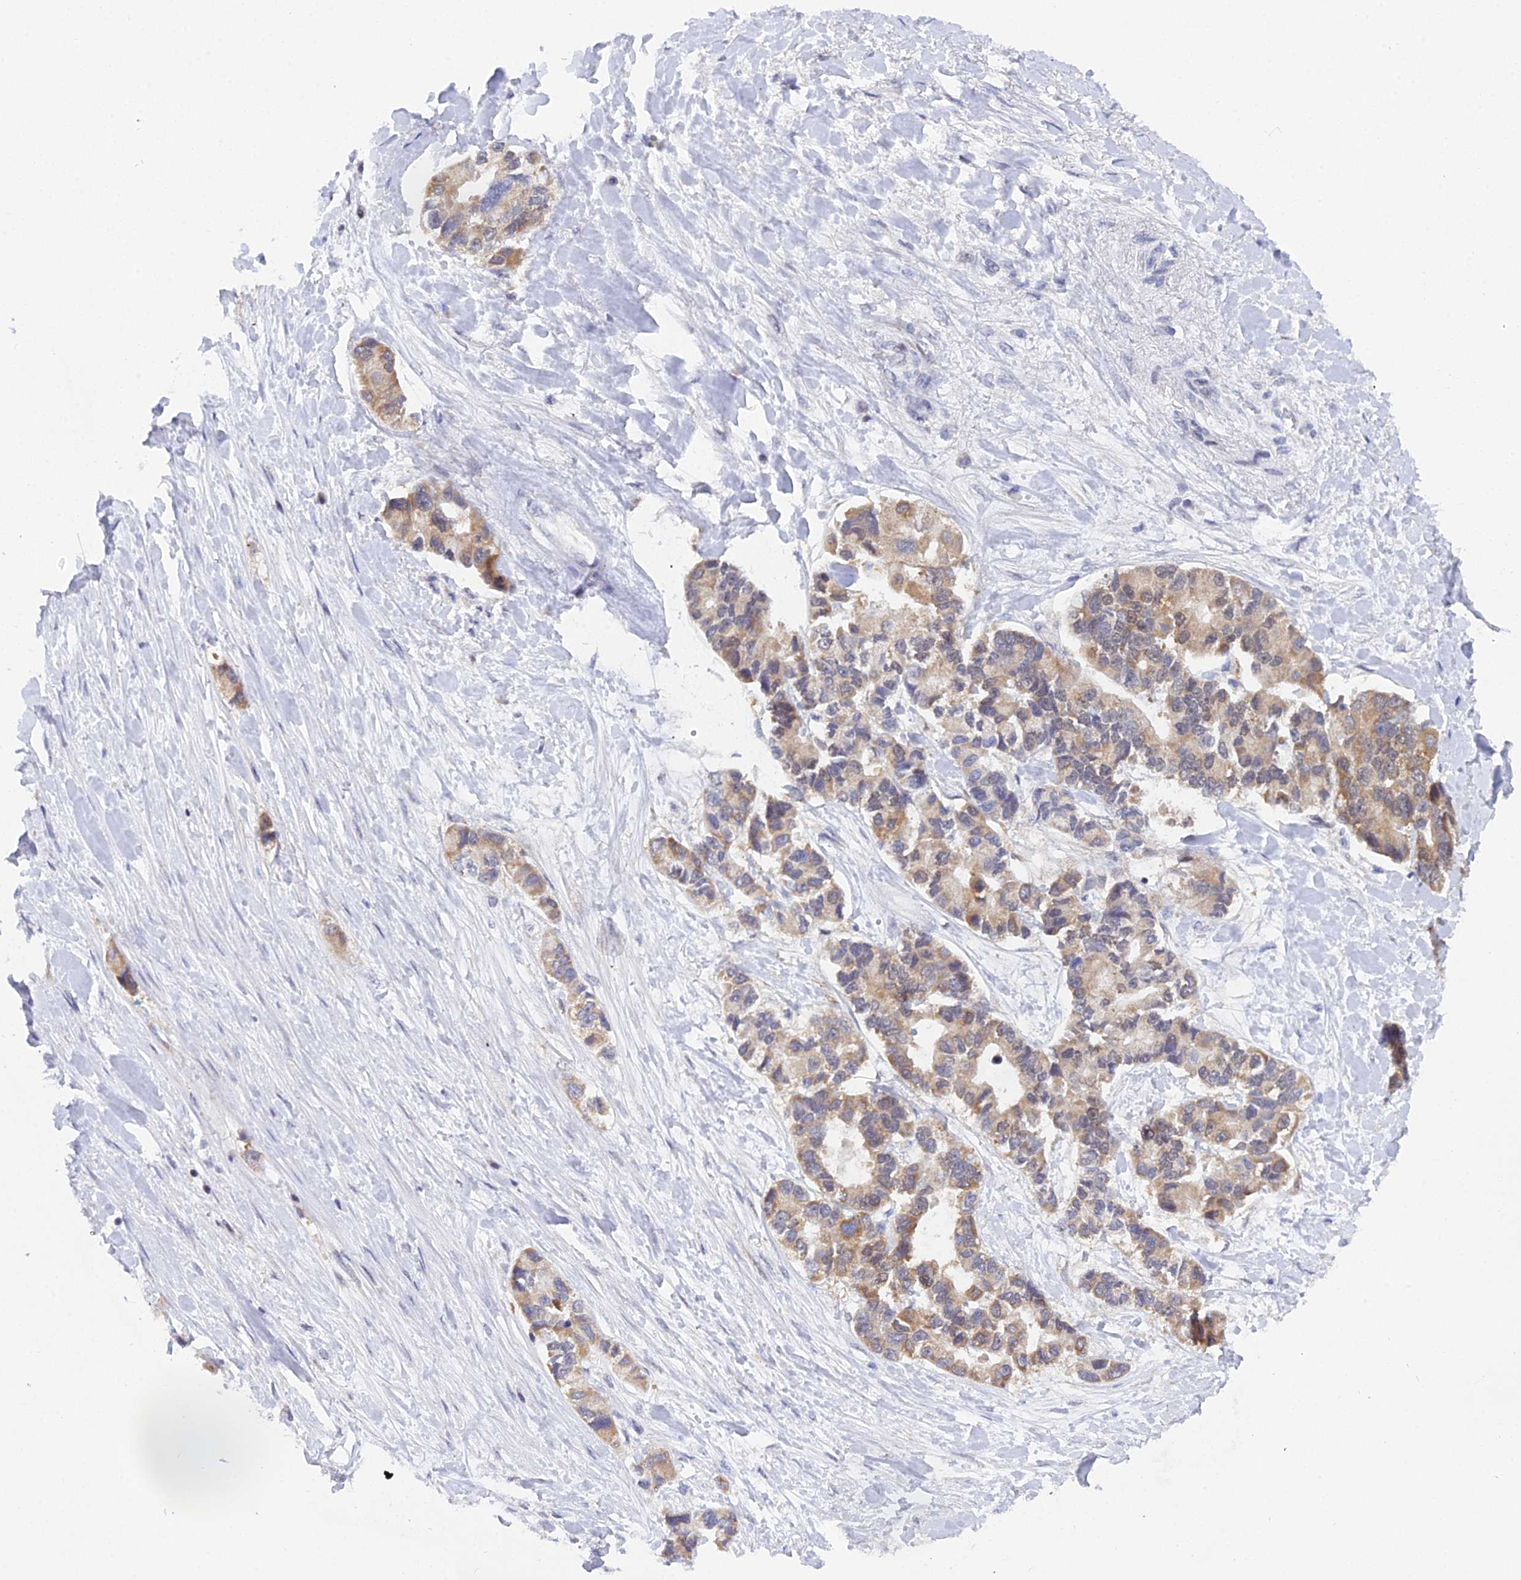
{"staining": {"intensity": "weak", "quantity": ">75%", "location": "cytoplasmic/membranous"}, "tissue": "lung cancer", "cell_type": "Tumor cells", "image_type": "cancer", "snomed": [{"axis": "morphology", "description": "Adenocarcinoma, NOS"}, {"axis": "topography", "description": "Lung"}], "caption": "Immunohistochemistry micrograph of human adenocarcinoma (lung) stained for a protein (brown), which displays low levels of weak cytoplasmic/membranous positivity in approximately >75% of tumor cells.", "gene": "ELOA2", "patient": {"sex": "female", "age": 54}}